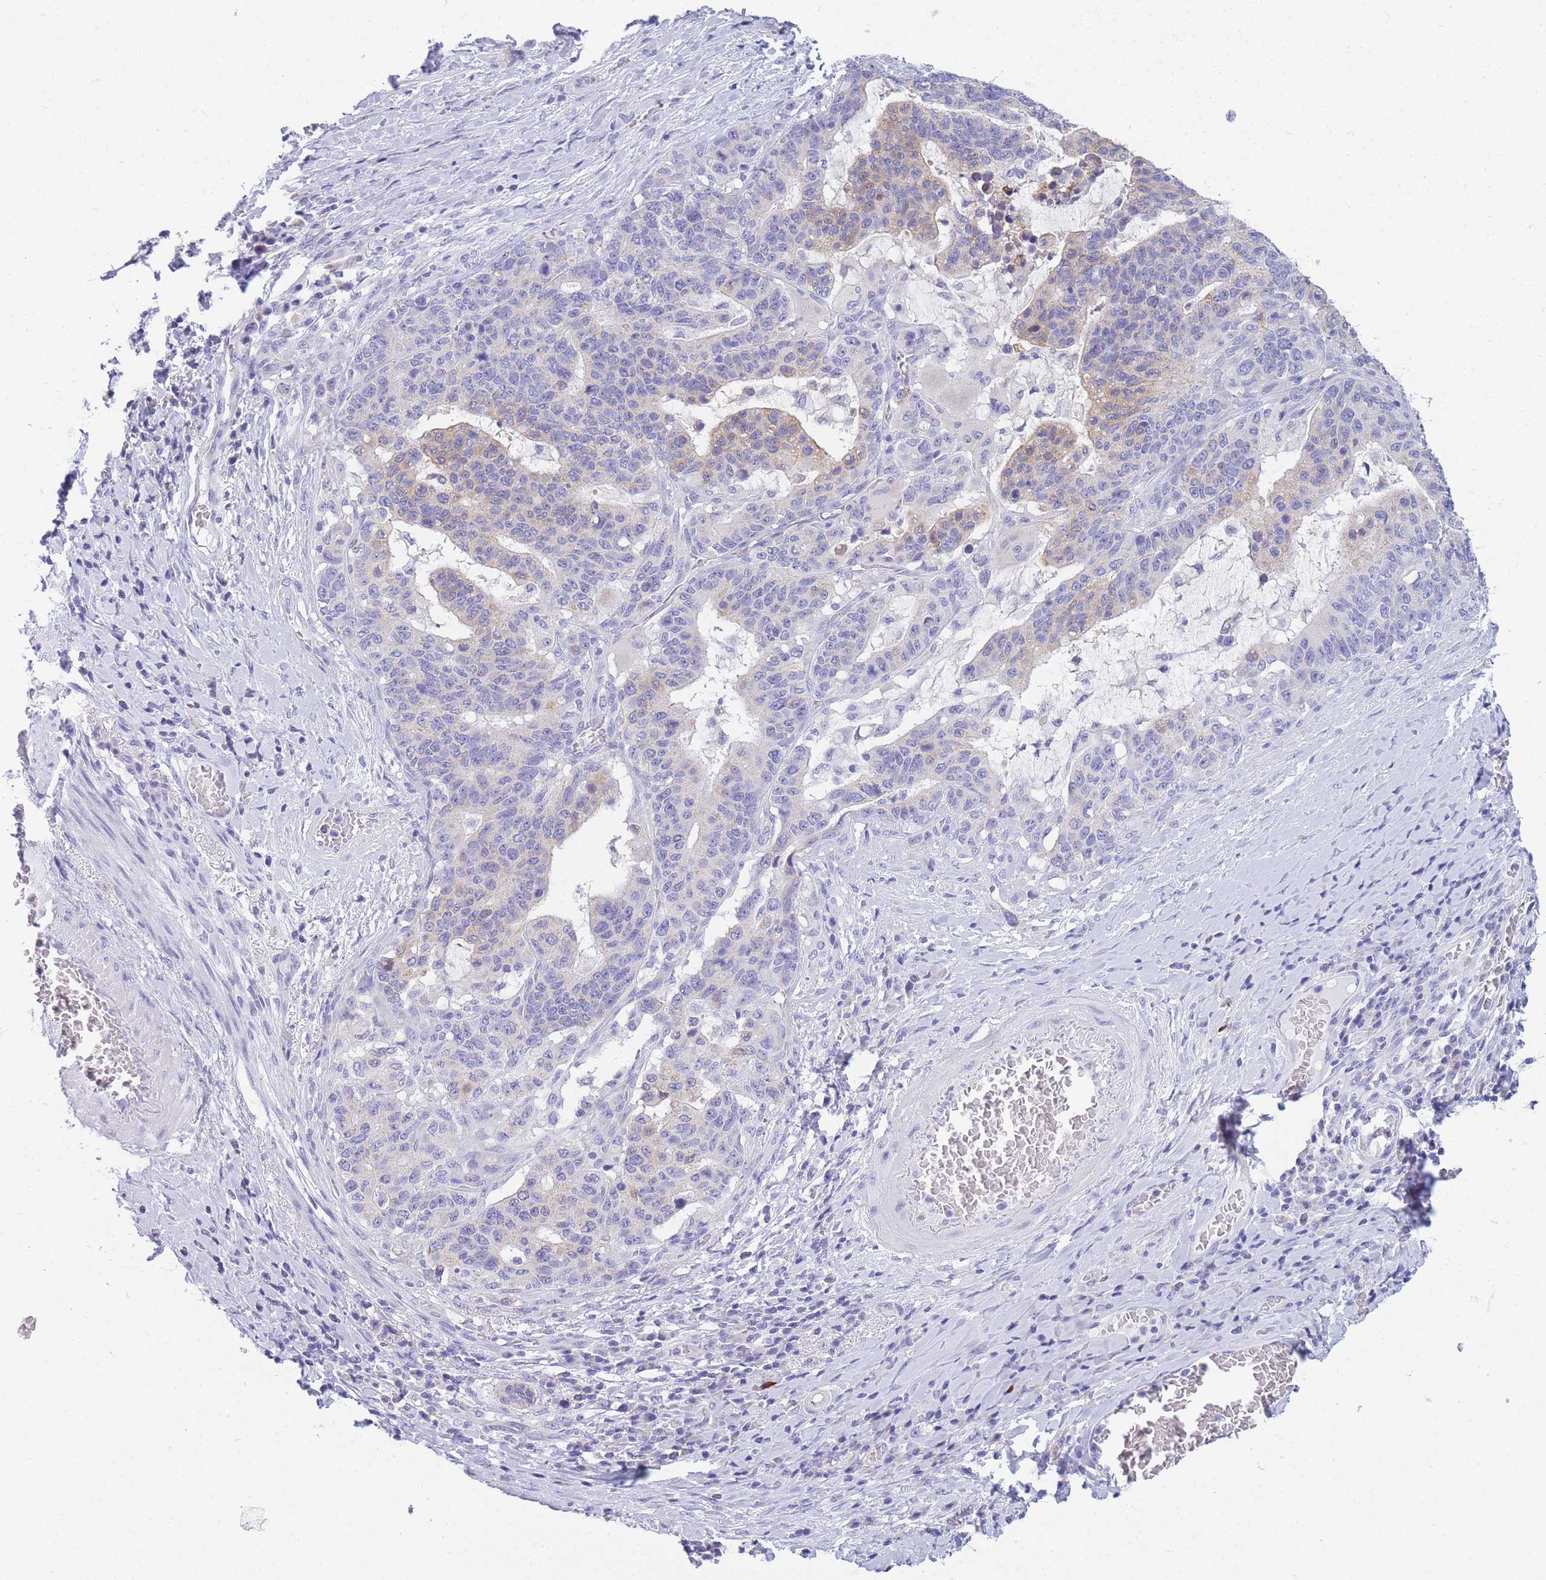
{"staining": {"intensity": "weak", "quantity": "<25%", "location": "cytoplasmic/membranous"}, "tissue": "stomach cancer", "cell_type": "Tumor cells", "image_type": "cancer", "snomed": [{"axis": "morphology", "description": "Normal tissue, NOS"}, {"axis": "morphology", "description": "Adenocarcinoma, NOS"}, {"axis": "topography", "description": "Stomach"}], "caption": "IHC of adenocarcinoma (stomach) exhibits no positivity in tumor cells.", "gene": "DHRS11", "patient": {"sex": "female", "age": 64}}